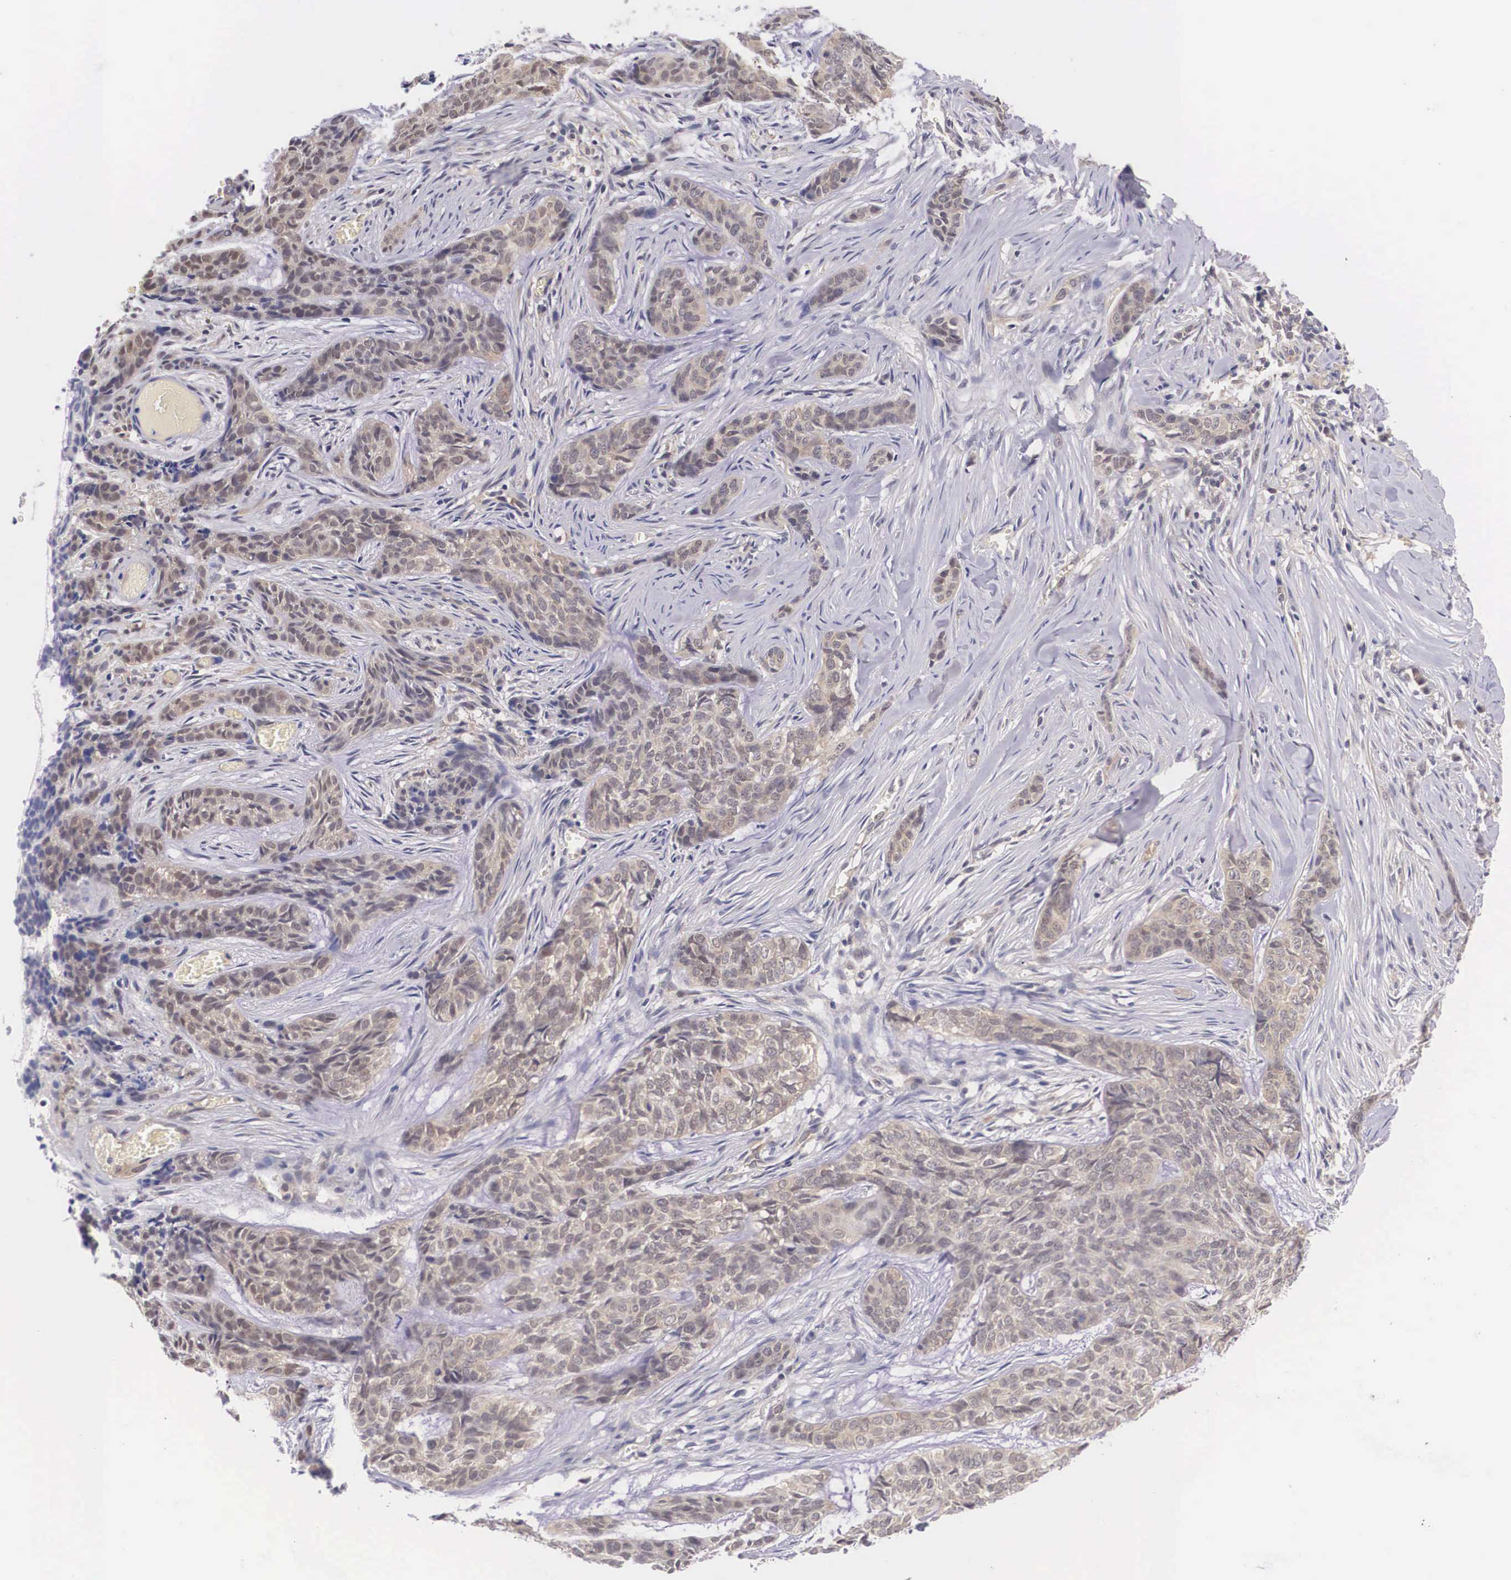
{"staining": {"intensity": "moderate", "quantity": ">75%", "location": "cytoplasmic/membranous"}, "tissue": "skin cancer", "cell_type": "Tumor cells", "image_type": "cancer", "snomed": [{"axis": "morphology", "description": "Normal tissue, NOS"}, {"axis": "morphology", "description": "Basal cell carcinoma"}, {"axis": "topography", "description": "Skin"}], "caption": "A medium amount of moderate cytoplasmic/membranous expression is seen in about >75% of tumor cells in skin cancer (basal cell carcinoma) tissue.", "gene": "IGBP1", "patient": {"sex": "female", "age": 65}}